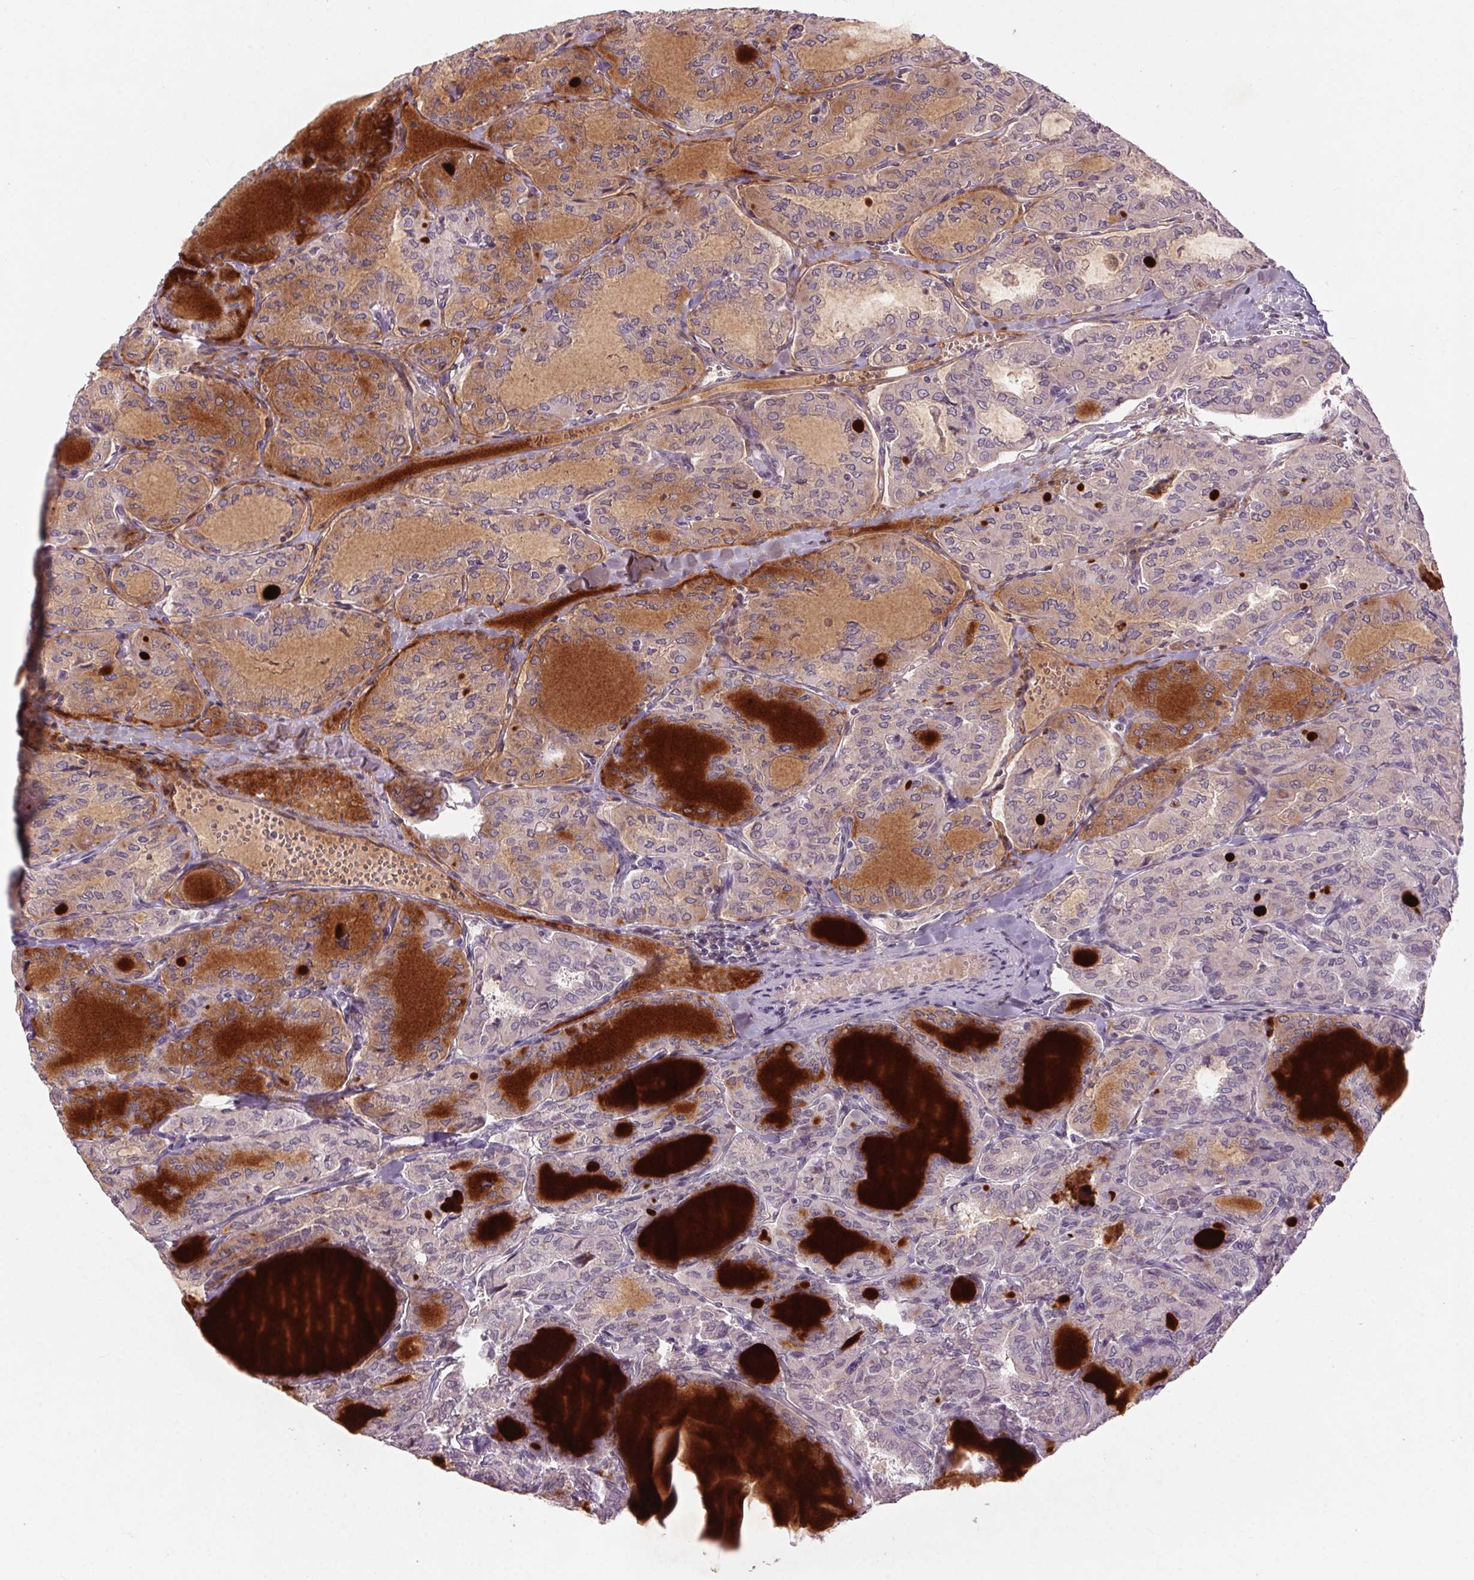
{"staining": {"intensity": "weak", "quantity": "<25%", "location": "cytoplasmic/membranous"}, "tissue": "thyroid cancer", "cell_type": "Tumor cells", "image_type": "cancer", "snomed": [{"axis": "morphology", "description": "Papillary adenocarcinoma, NOS"}, {"axis": "topography", "description": "Thyroid gland"}], "caption": "Protein analysis of papillary adenocarcinoma (thyroid) exhibits no significant staining in tumor cells.", "gene": "KLRC3", "patient": {"sex": "male", "age": 20}}